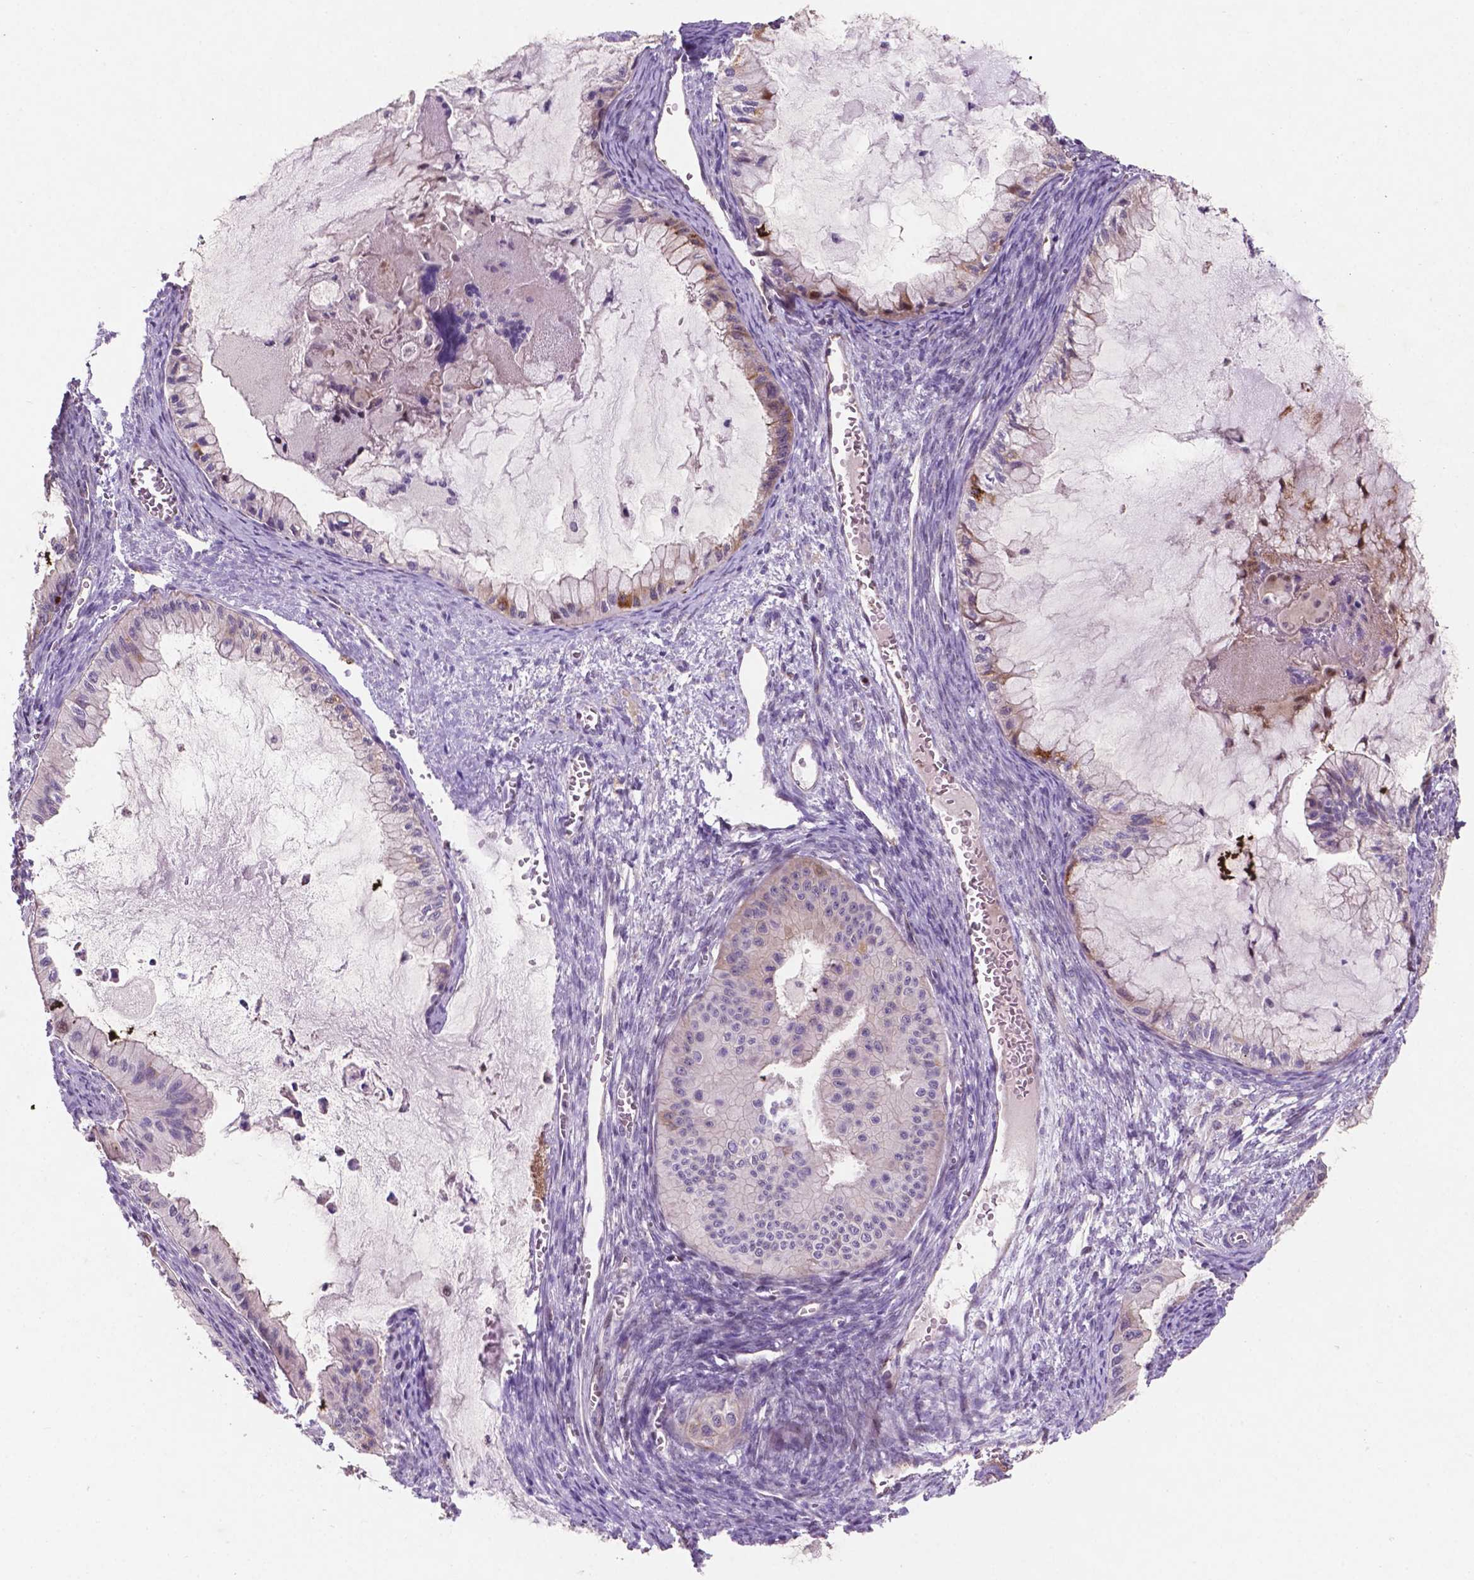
{"staining": {"intensity": "moderate", "quantity": "<25%", "location": "cytoplasmic/membranous,nuclear"}, "tissue": "ovarian cancer", "cell_type": "Tumor cells", "image_type": "cancer", "snomed": [{"axis": "morphology", "description": "Cystadenocarcinoma, mucinous, NOS"}, {"axis": "topography", "description": "Ovary"}], "caption": "A high-resolution image shows immunohistochemistry (IHC) staining of mucinous cystadenocarcinoma (ovarian), which demonstrates moderate cytoplasmic/membranous and nuclear staining in approximately <25% of tumor cells.", "gene": "ARL5C", "patient": {"sex": "female", "age": 72}}